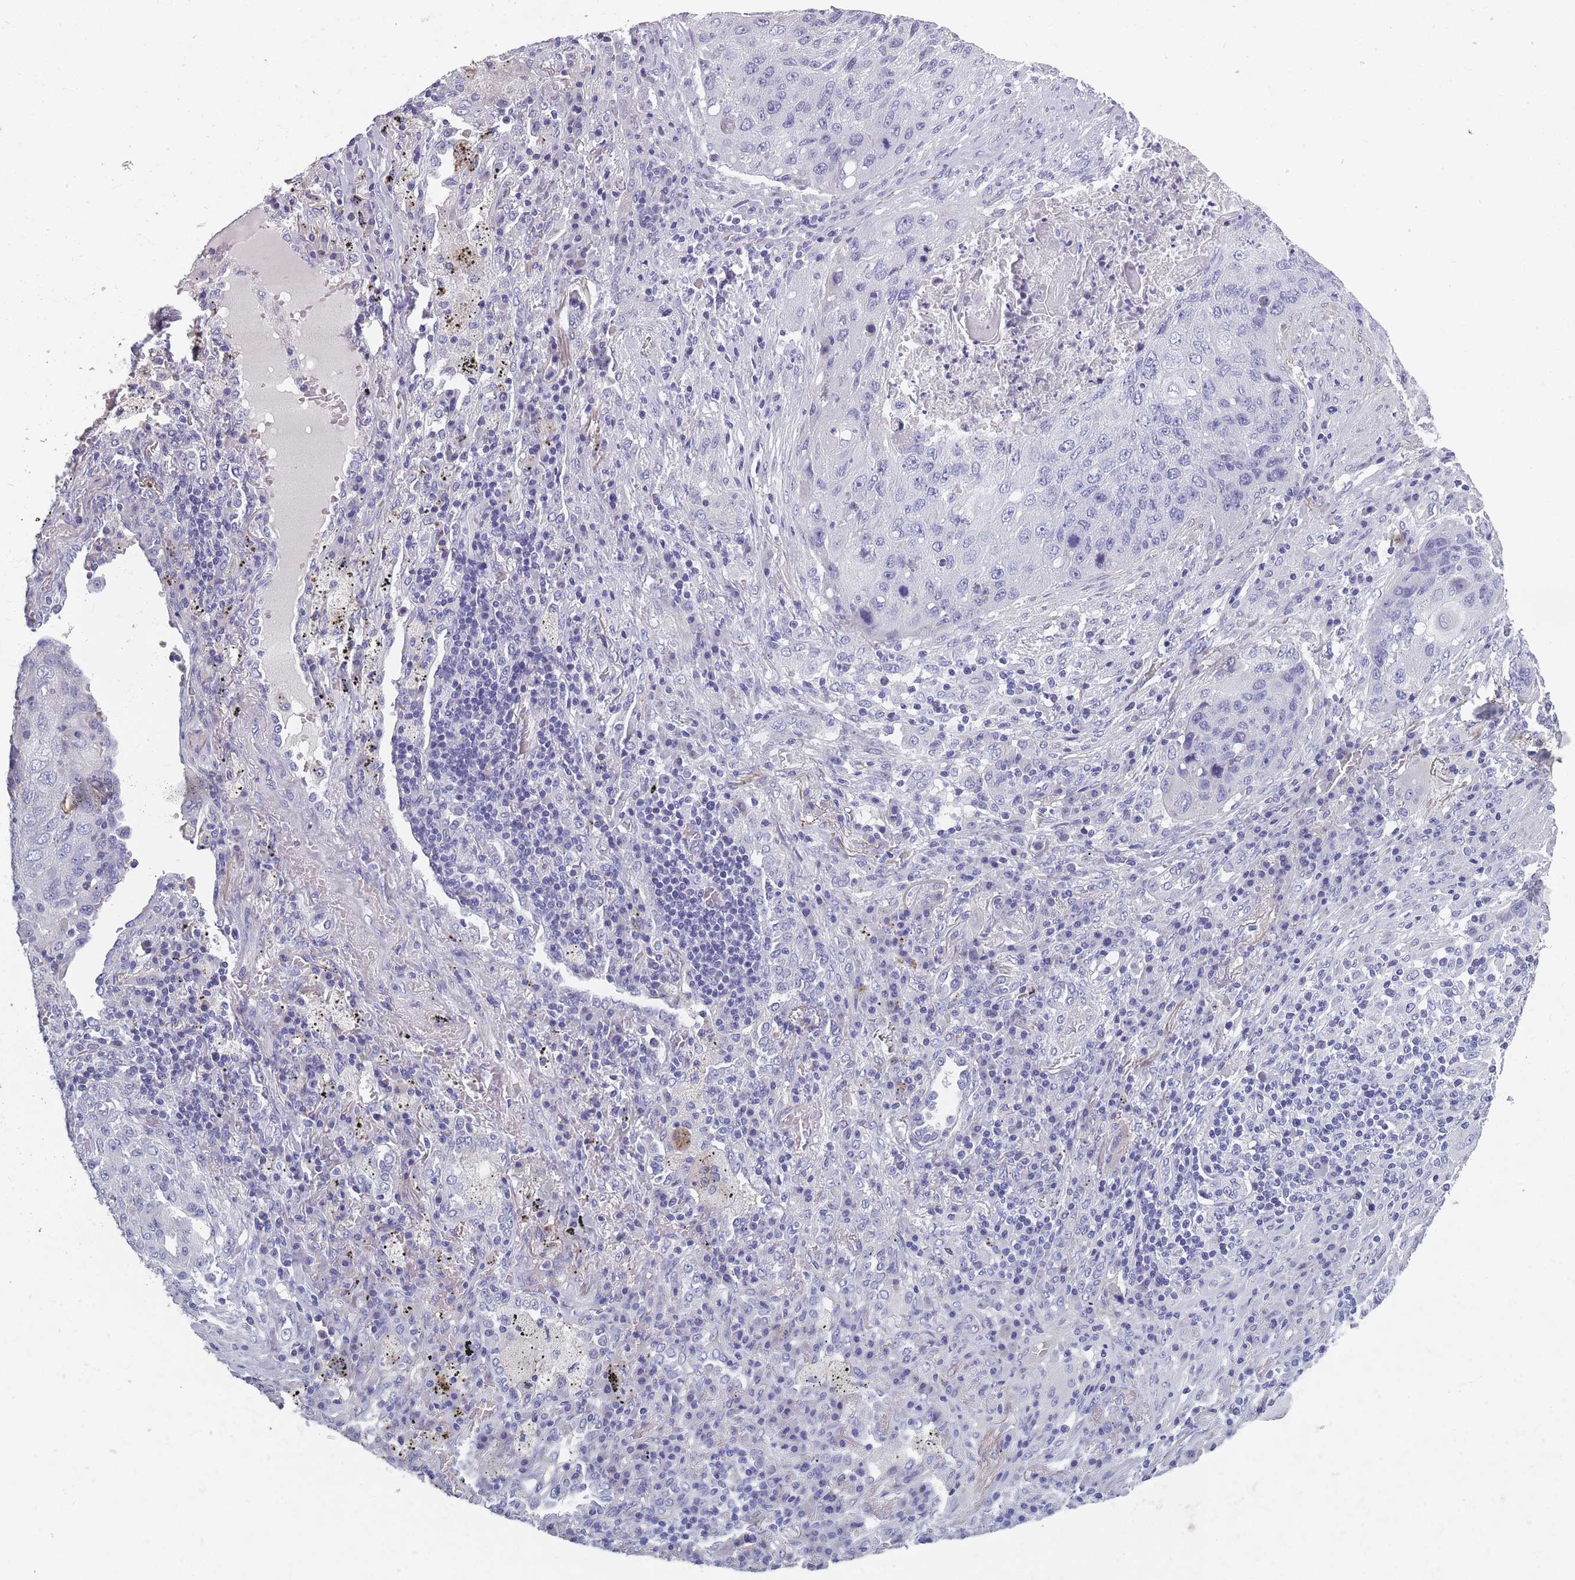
{"staining": {"intensity": "negative", "quantity": "none", "location": "none"}, "tissue": "lung cancer", "cell_type": "Tumor cells", "image_type": "cancer", "snomed": [{"axis": "morphology", "description": "Squamous cell carcinoma, NOS"}, {"axis": "topography", "description": "Lung"}], "caption": "Immunohistochemical staining of human lung squamous cell carcinoma exhibits no significant staining in tumor cells.", "gene": "OR4C5", "patient": {"sex": "female", "age": 63}}